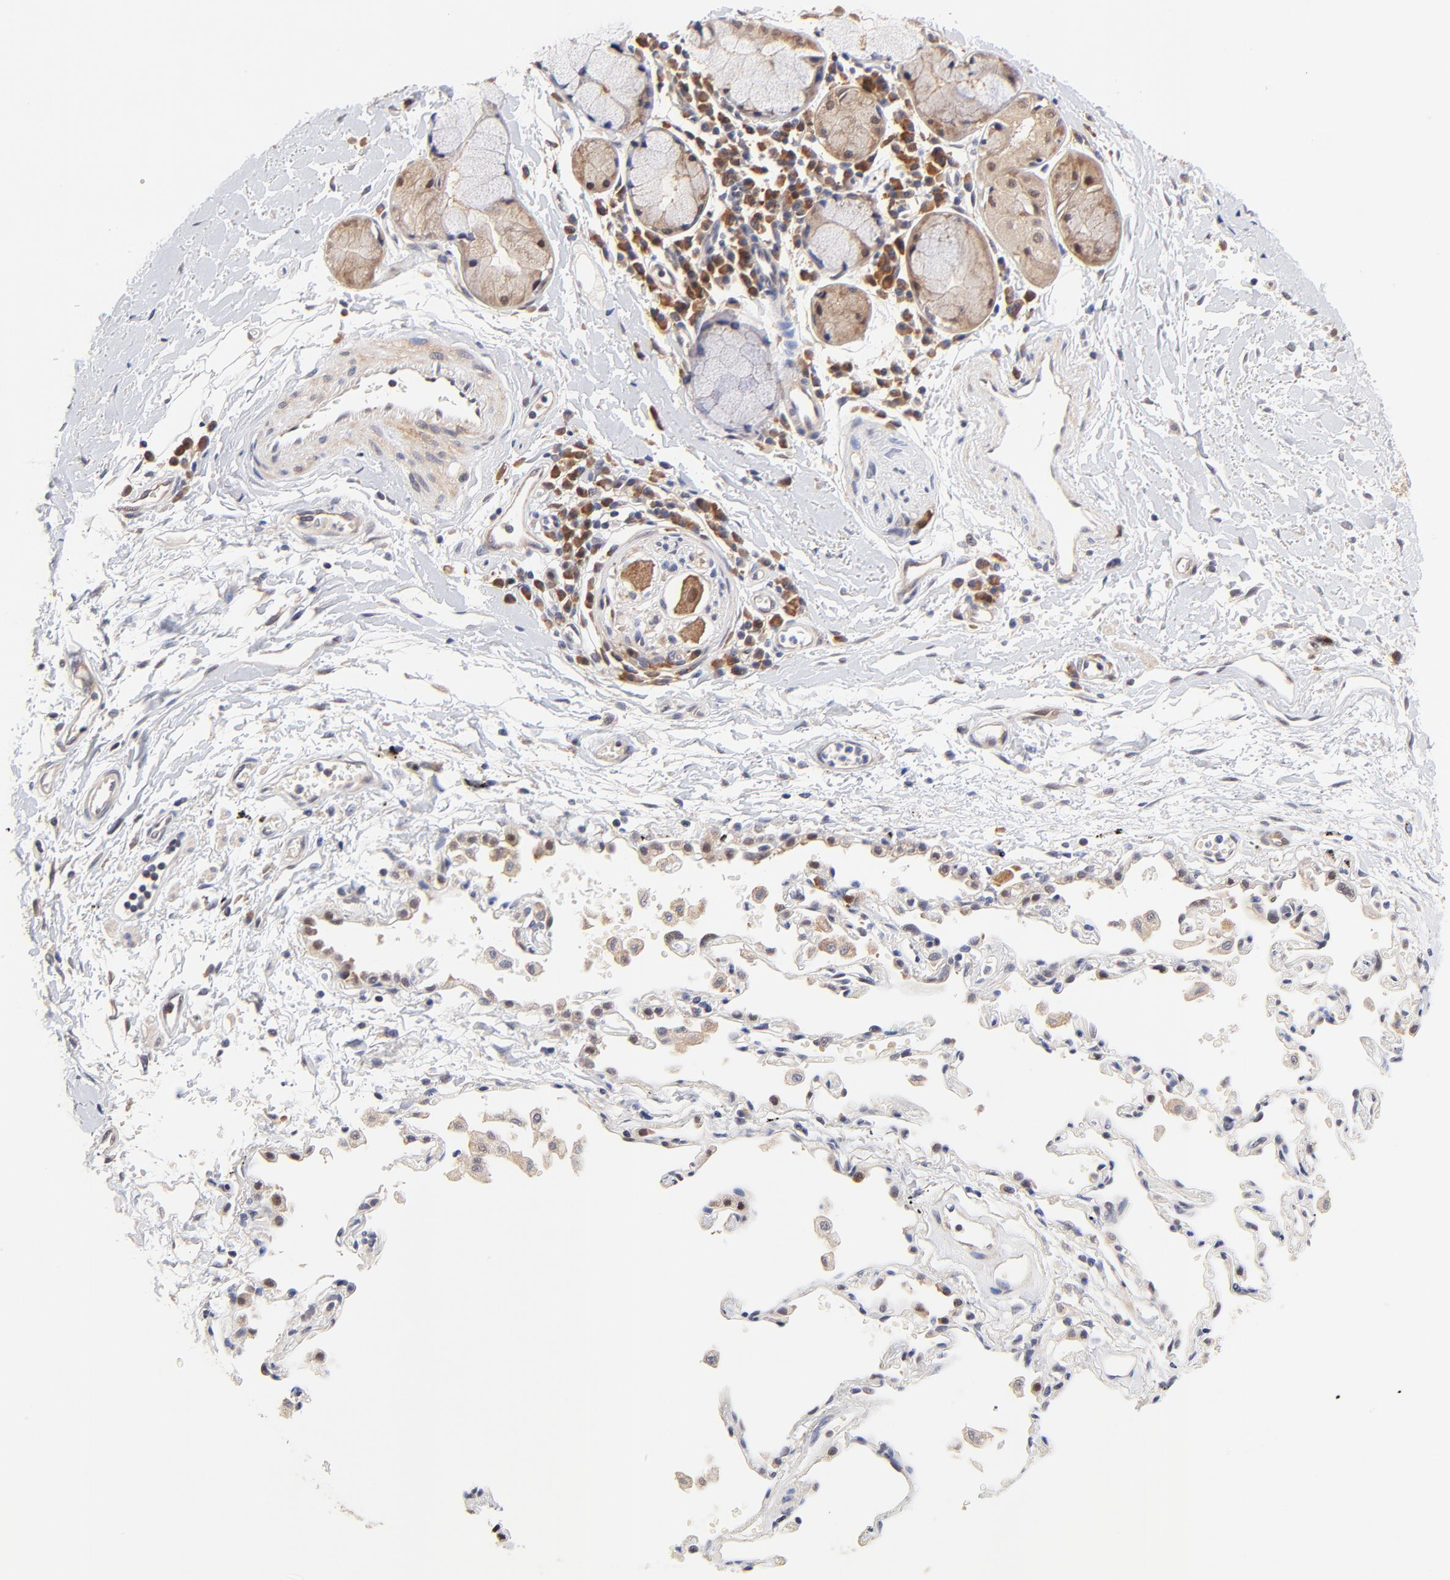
{"staining": {"intensity": "negative", "quantity": "none", "location": "none"}, "tissue": "adipose tissue", "cell_type": "Adipocytes", "image_type": "normal", "snomed": [{"axis": "morphology", "description": "Normal tissue, NOS"}, {"axis": "morphology", "description": "Adenocarcinoma, NOS"}, {"axis": "topography", "description": "Cartilage tissue"}, {"axis": "topography", "description": "Bronchus"}, {"axis": "topography", "description": "Lung"}], "caption": "The histopathology image reveals no significant positivity in adipocytes of adipose tissue.", "gene": "TXNL1", "patient": {"sex": "female", "age": 67}}